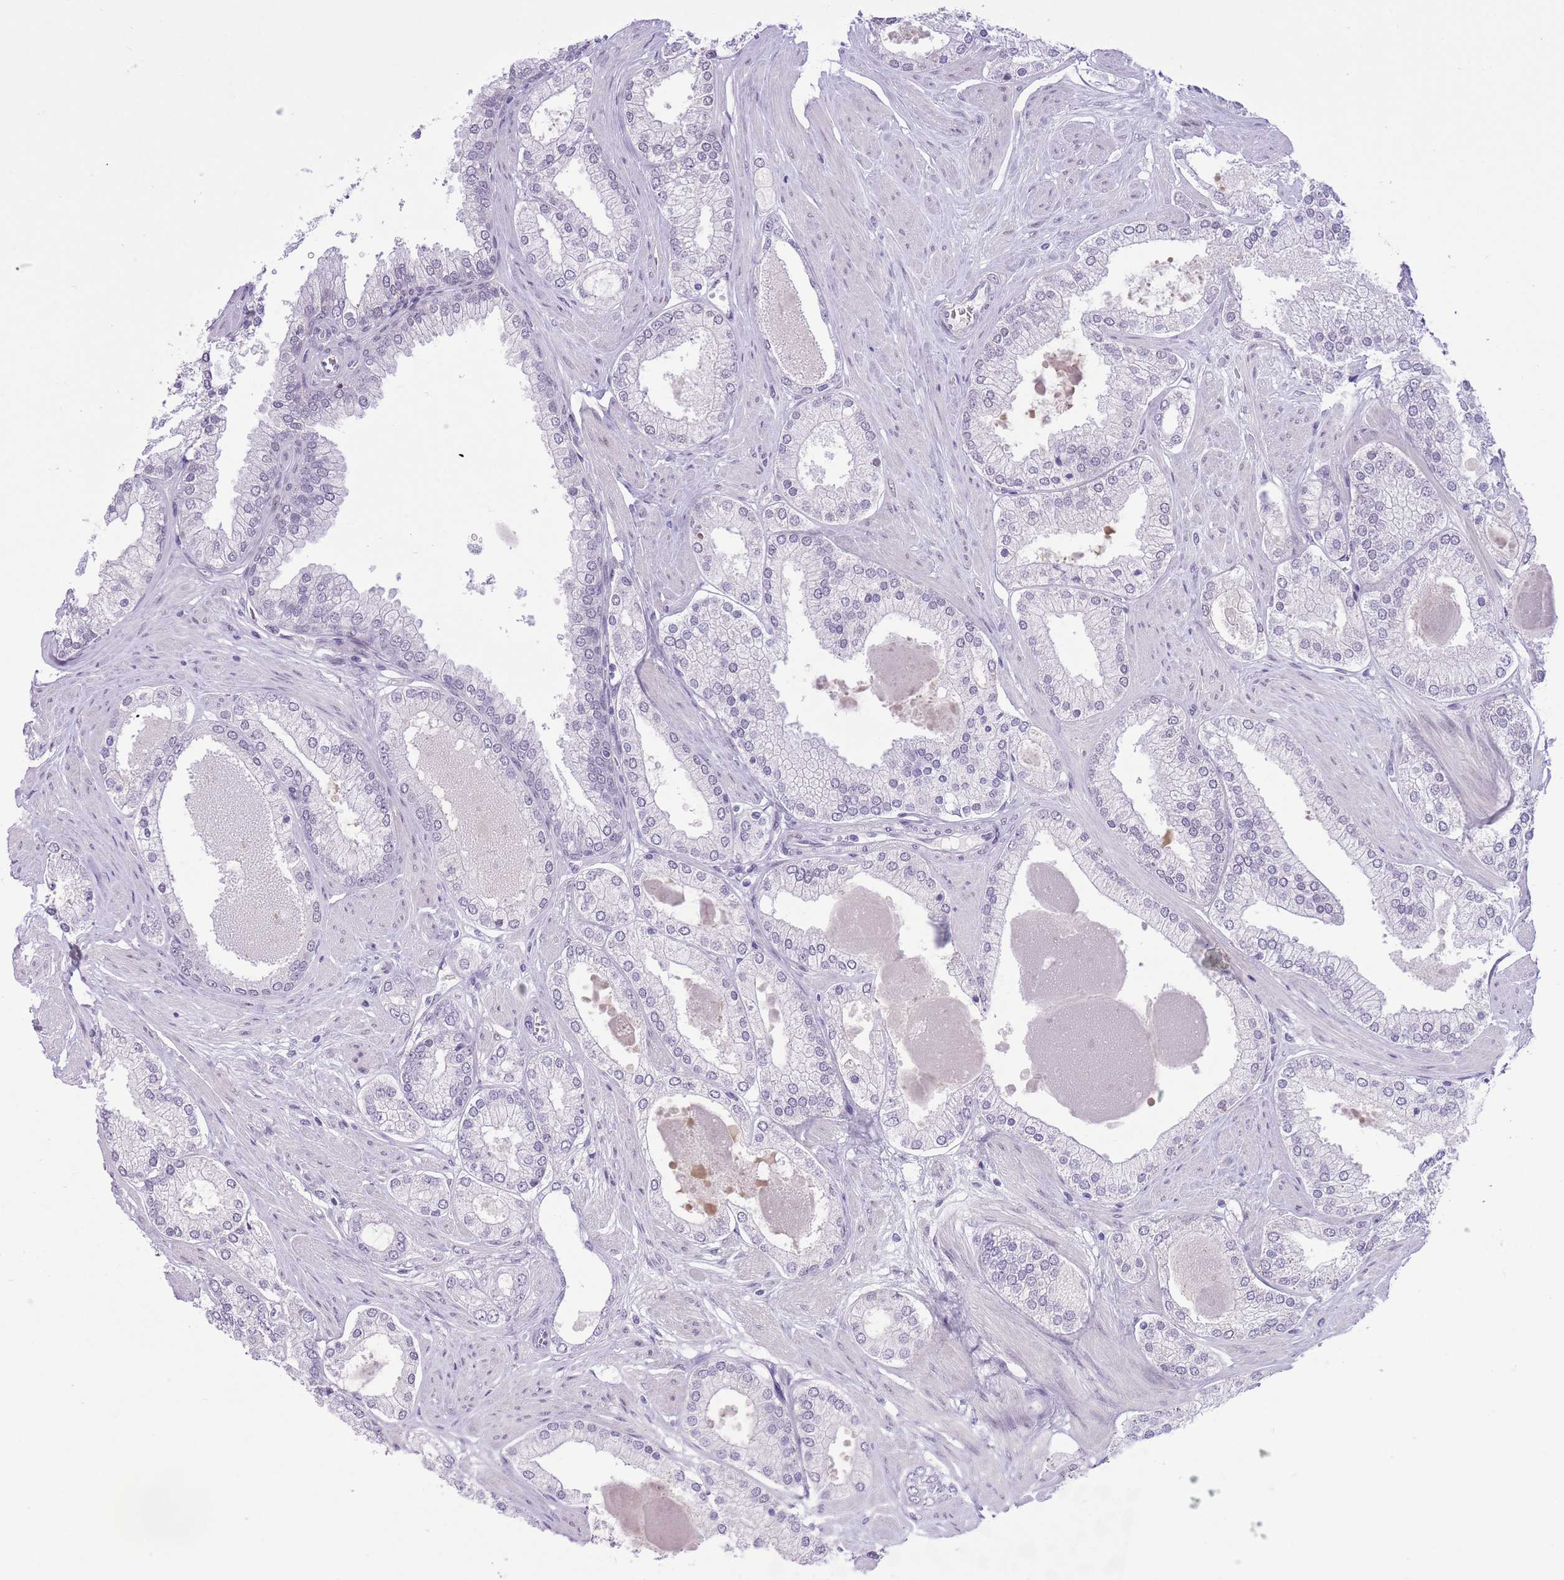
{"staining": {"intensity": "negative", "quantity": "none", "location": "none"}, "tissue": "prostate cancer", "cell_type": "Tumor cells", "image_type": "cancer", "snomed": [{"axis": "morphology", "description": "Adenocarcinoma, Low grade"}, {"axis": "topography", "description": "Prostate"}], "caption": "Immunohistochemical staining of prostate cancer (low-grade adenocarcinoma) displays no significant expression in tumor cells.", "gene": "ZBED5", "patient": {"sex": "male", "age": 42}}